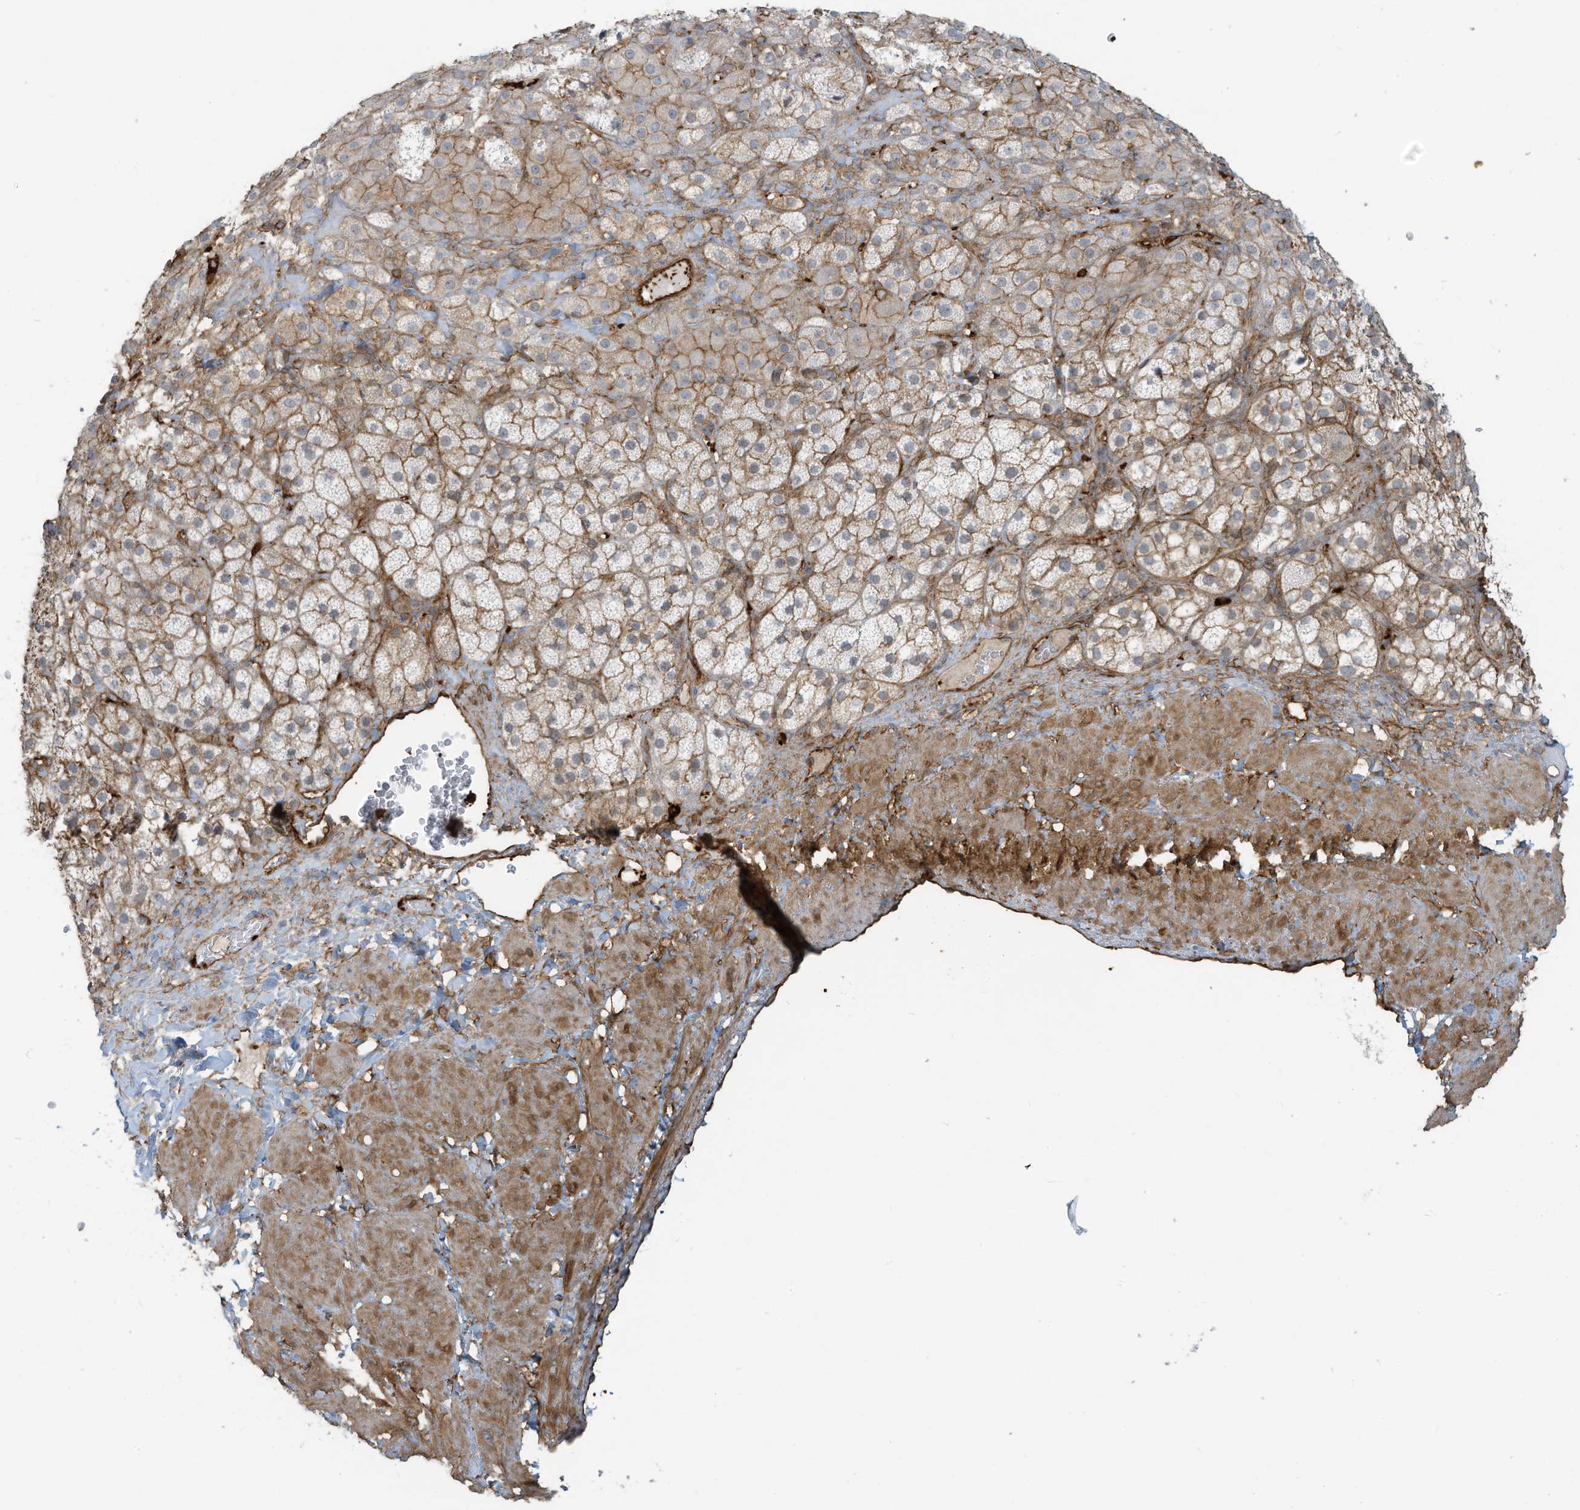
{"staining": {"intensity": "moderate", "quantity": ">75%", "location": "cytoplasmic/membranous"}, "tissue": "adrenal gland", "cell_type": "Glandular cells", "image_type": "normal", "snomed": [{"axis": "morphology", "description": "Normal tissue, NOS"}, {"axis": "topography", "description": "Adrenal gland"}], "caption": "Normal adrenal gland displays moderate cytoplasmic/membranous staining in approximately >75% of glandular cells, visualized by immunohistochemistry. (Stains: DAB in brown, nuclei in blue, Microscopy: brightfield microscopy at high magnification).", "gene": "SLC9A2", "patient": {"sex": "male", "age": 57}}